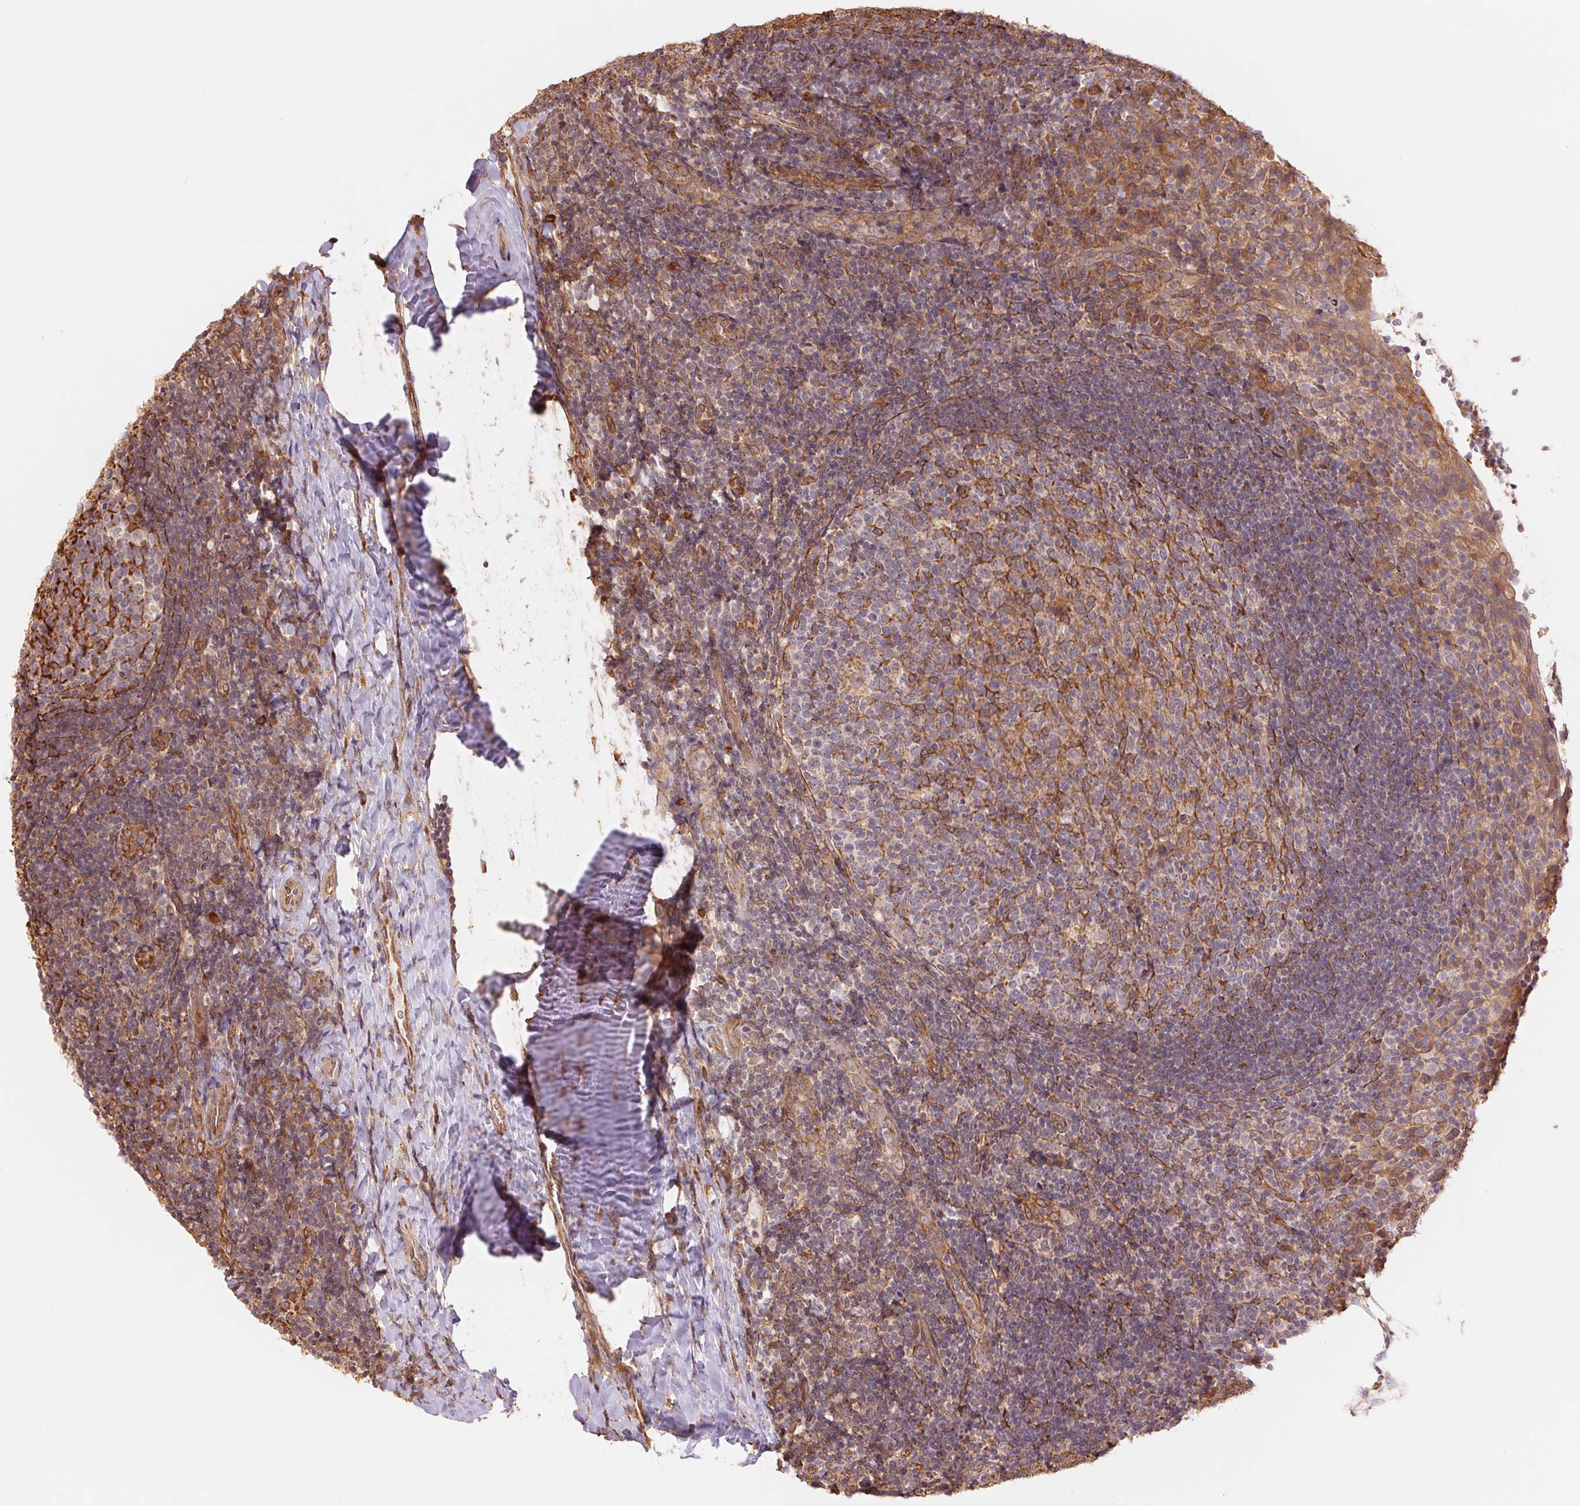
{"staining": {"intensity": "negative", "quantity": "none", "location": "none"}, "tissue": "tonsil", "cell_type": "Germinal center cells", "image_type": "normal", "snomed": [{"axis": "morphology", "description": "Normal tissue, NOS"}, {"axis": "topography", "description": "Tonsil"}], "caption": "Immunohistochemistry image of unremarkable tonsil: tonsil stained with DAB (3,3'-diaminobenzidine) demonstrates no significant protein staining in germinal center cells. The staining is performed using DAB brown chromogen with nuclei counter-stained in using hematoxylin.", "gene": "C6orf163", "patient": {"sex": "female", "age": 10}}